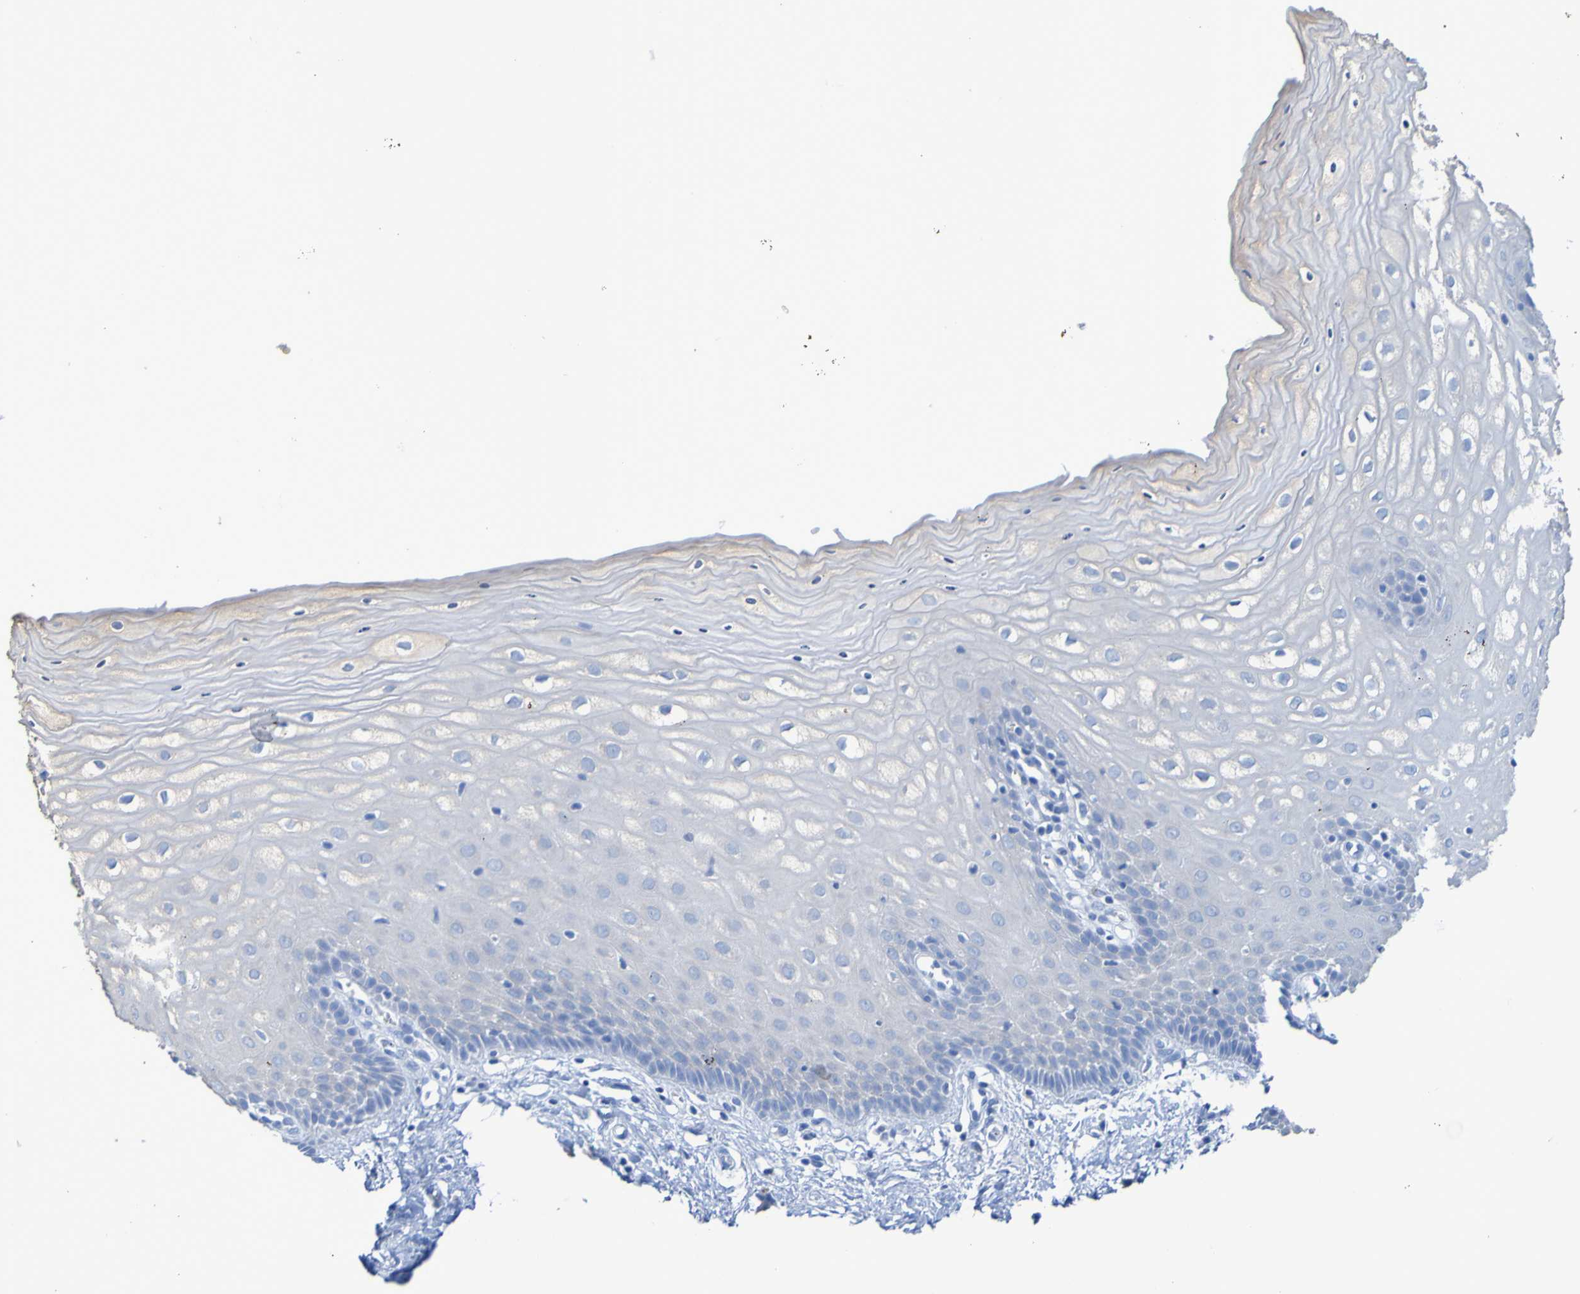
{"staining": {"intensity": "negative", "quantity": "none", "location": "none"}, "tissue": "cervix", "cell_type": "Glandular cells", "image_type": "normal", "snomed": [{"axis": "morphology", "description": "Normal tissue, NOS"}, {"axis": "topography", "description": "Cervix"}], "caption": "DAB immunohistochemical staining of benign human cervix shows no significant expression in glandular cells. (DAB immunohistochemistry (IHC) with hematoxylin counter stain).", "gene": "ACMSD", "patient": {"sex": "female", "age": 55}}